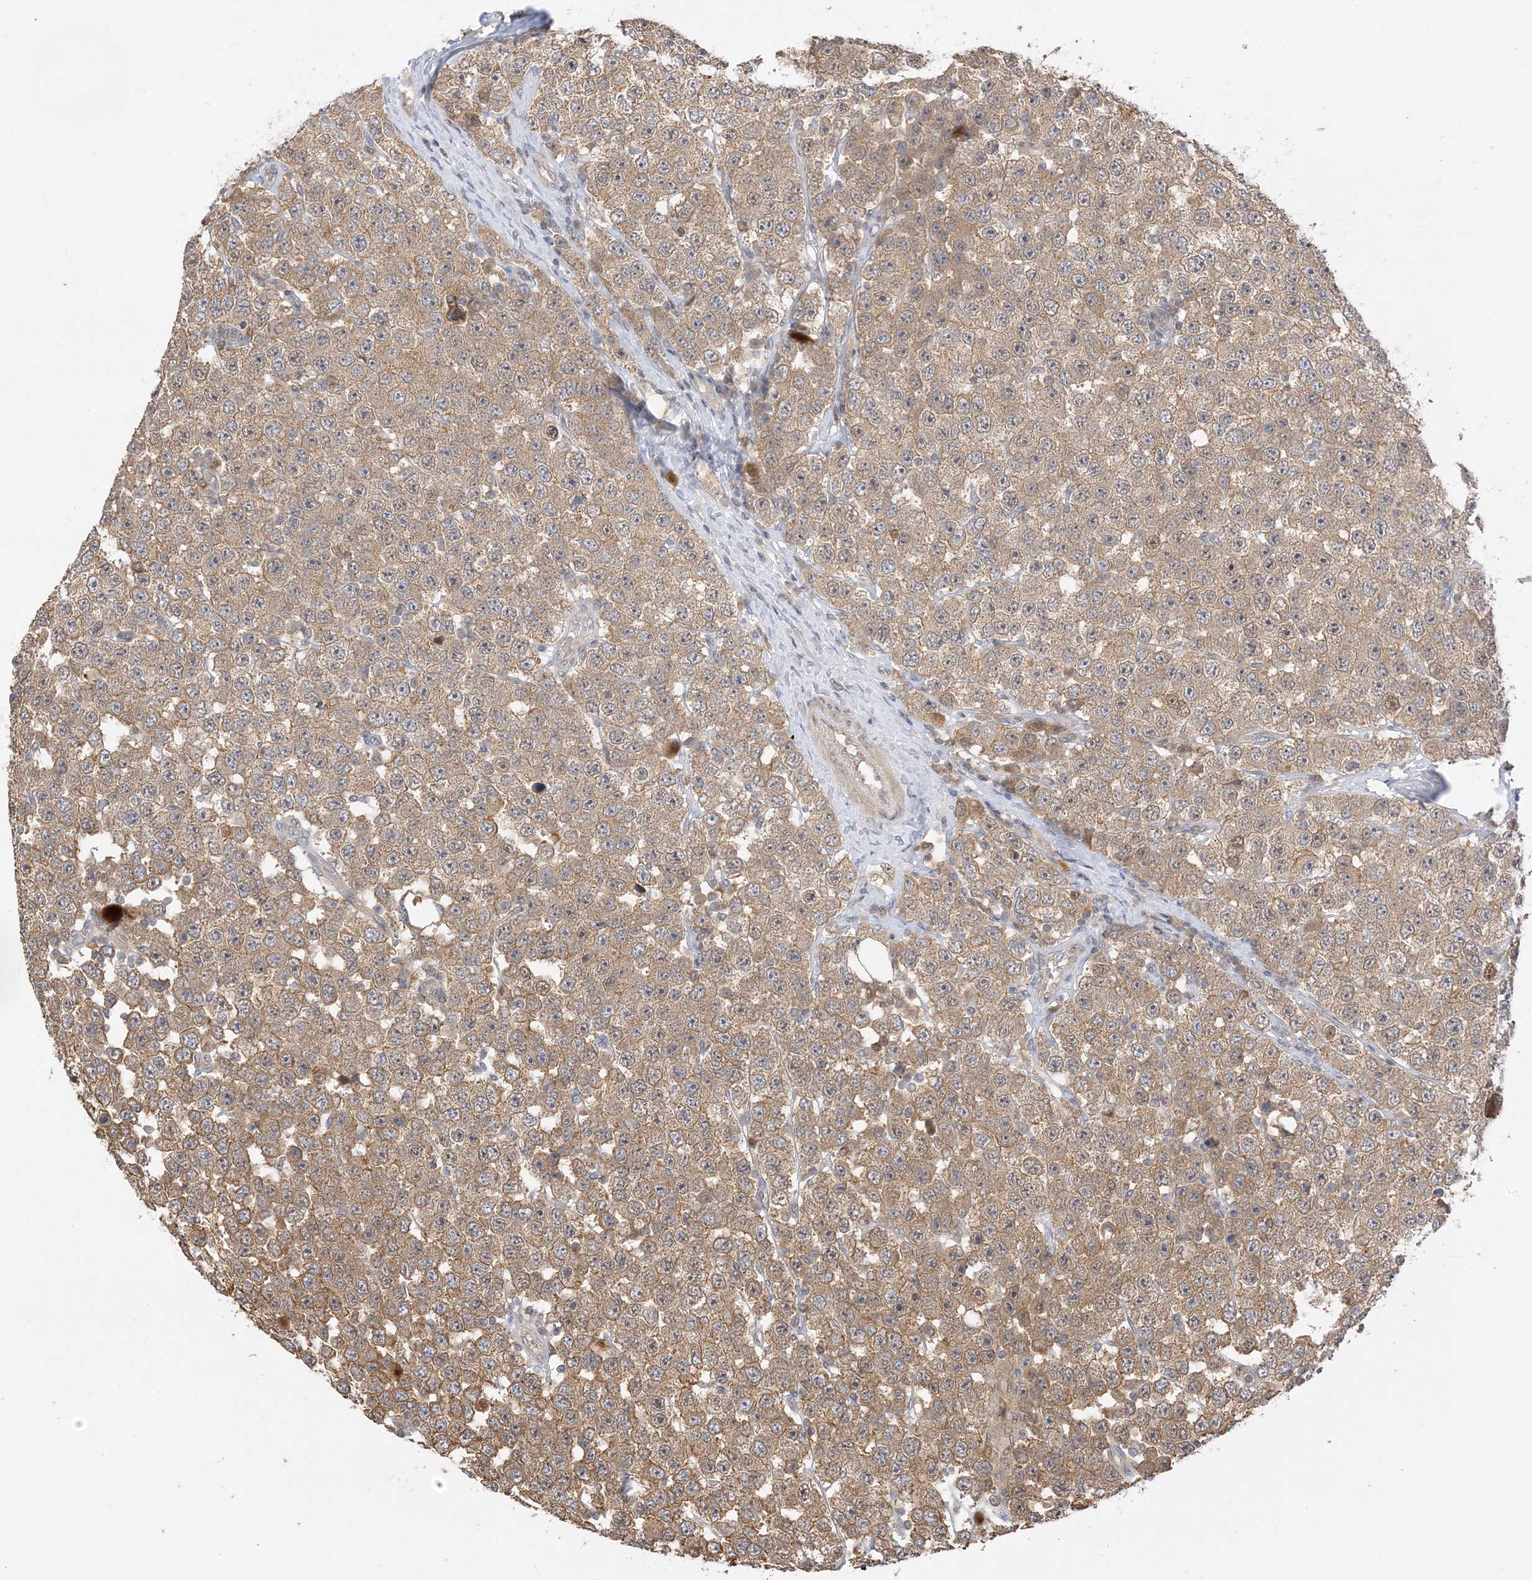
{"staining": {"intensity": "moderate", "quantity": ">75%", "location": "cytoplasmic/membranous"}, "tissue": "testis cancer", "cell_type": "Tumor cells", "image_type": "cancer", "snomed": [{"axis": "morphology", "description": "Seminoma, NOS"}, {"axis": "topography", "description": "Testis"}], "caption": "Immunohistochemistry (IHC) of seminoma (testis) displays medium levels of moderate cytoplasmic/membranous positivity in approximately >75% of tumor cells.", "gene": "WDR26", "patient": {"sex": "male", "age": 28}}